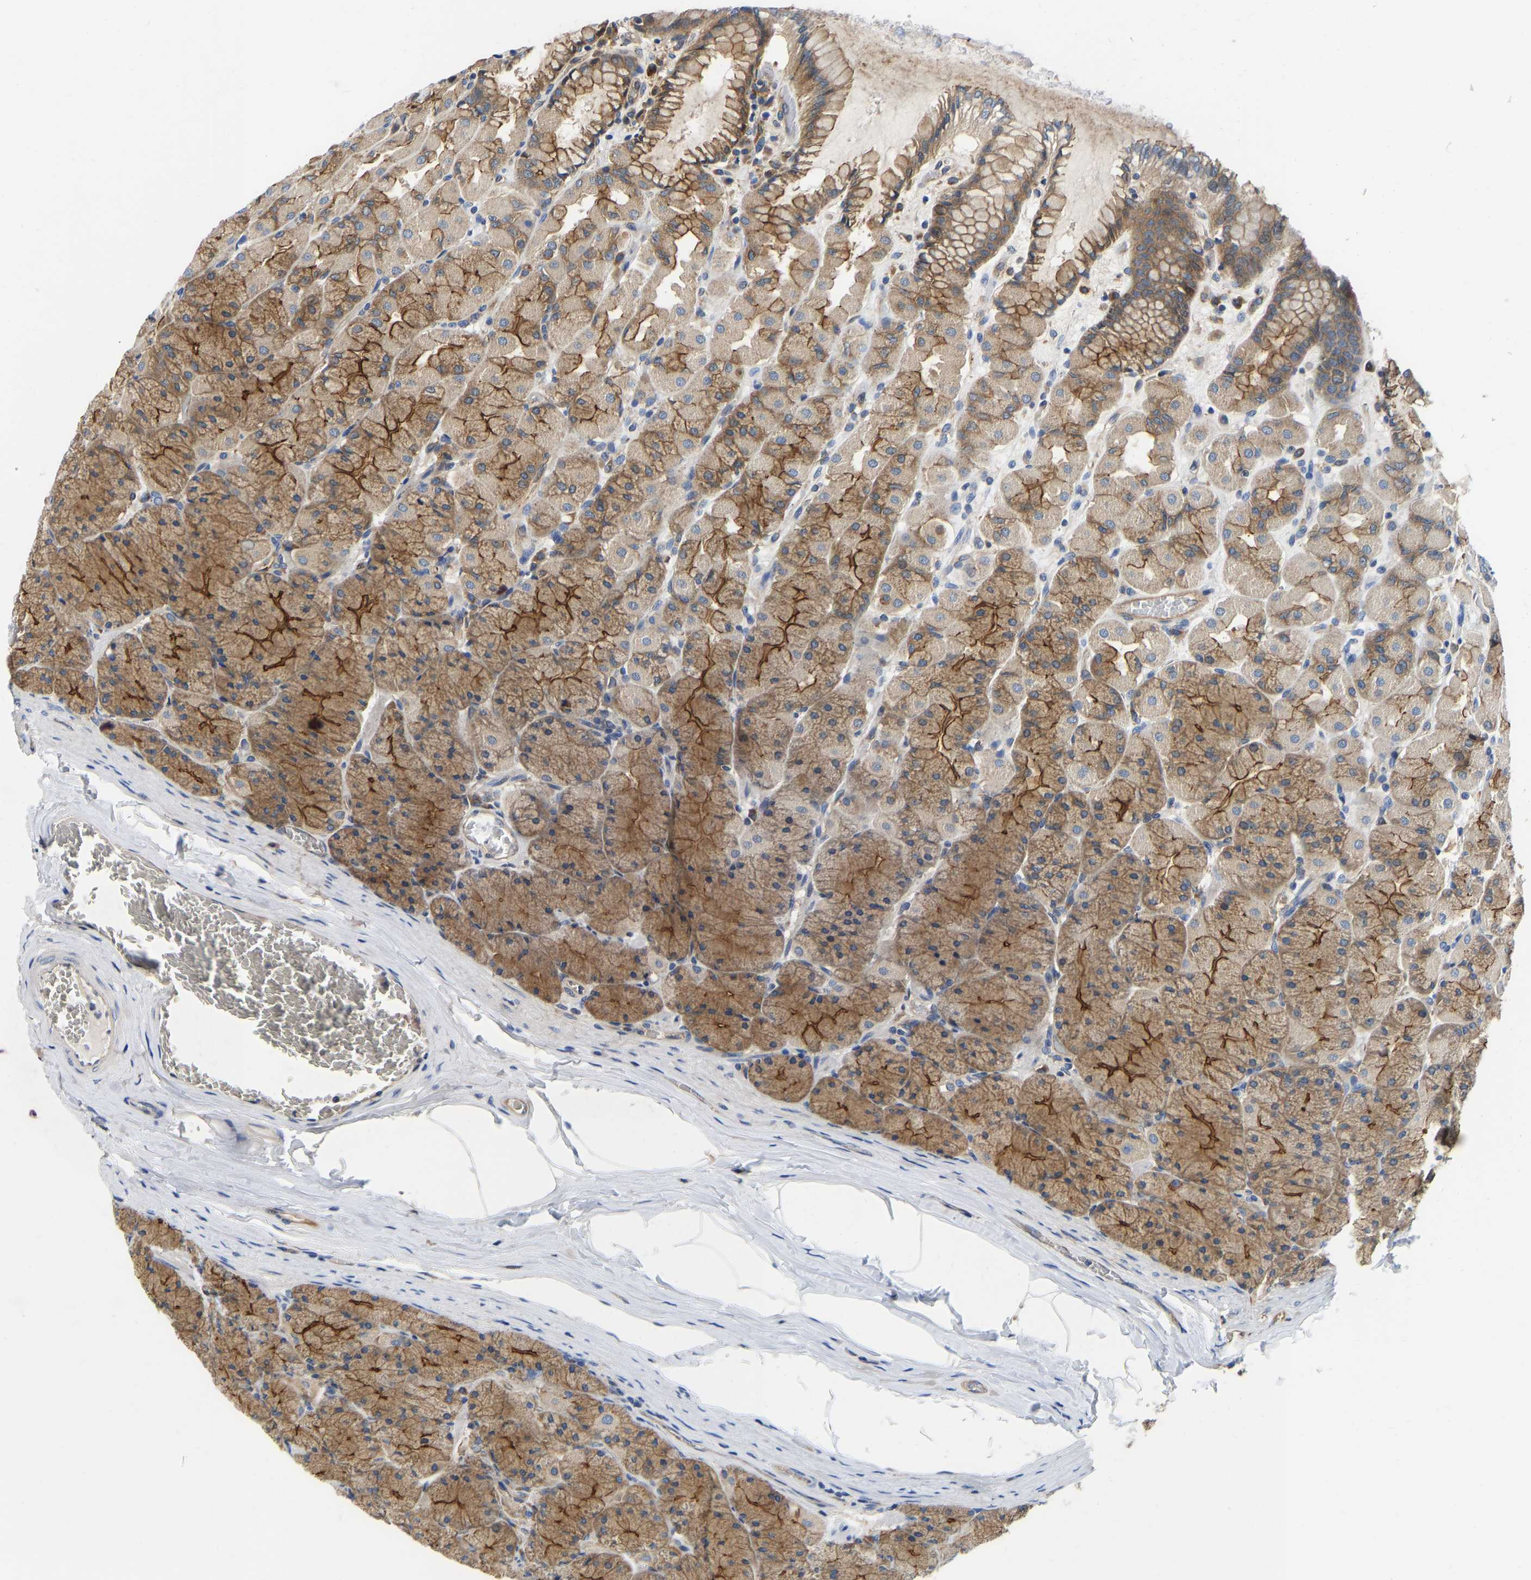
{"staining": {"intensity": "moderate", "quantity": ">75%", "location": "cytoplasmic/membranous"}, "tissue": "stomach", "cell_type": "Glandular cells", "image_type": "normal", "snomed": [{"axis": "morphology", "description": "Normal tissue, NOS"}, {"axis": "topography", "description": "Stomach, upper"}], "caption": "Brown immunohistochemical staining in benign human stomach displays moderate cytoplasmic/membranous expression in approximately >75% of glandular cells.", "gene": "FLNB", "patient": {"sex": "female", "age": 56}}